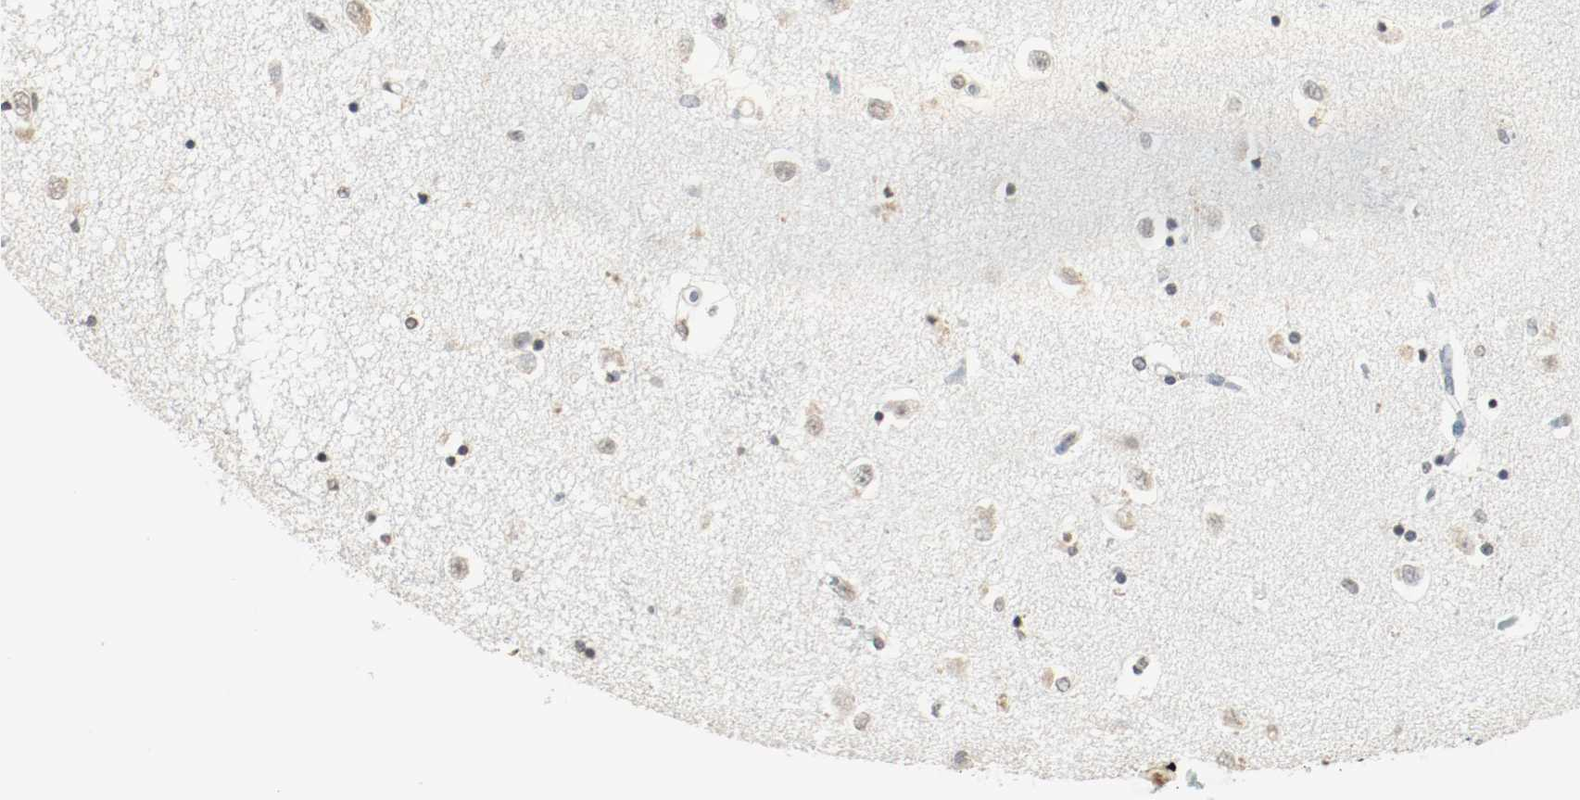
{"staining": {"intensity": "weak", "quantity": ">75%", "location": "nuclear"}, "tissue": "caudate", "cell_type": "Glial cells", "image_type": "normal", "snomed": [{"axis": "morphology", "description": "Normal tissue, NOS"}, {"axis": "topography", "description": "Lateral ventricle wall"}], "caption": "The immunohistochemical stain highlights weak nuclear expression in glial cells of normal caudate.", "gene": "DNMT1", "patient": {"sex": "female", "age": 54}}